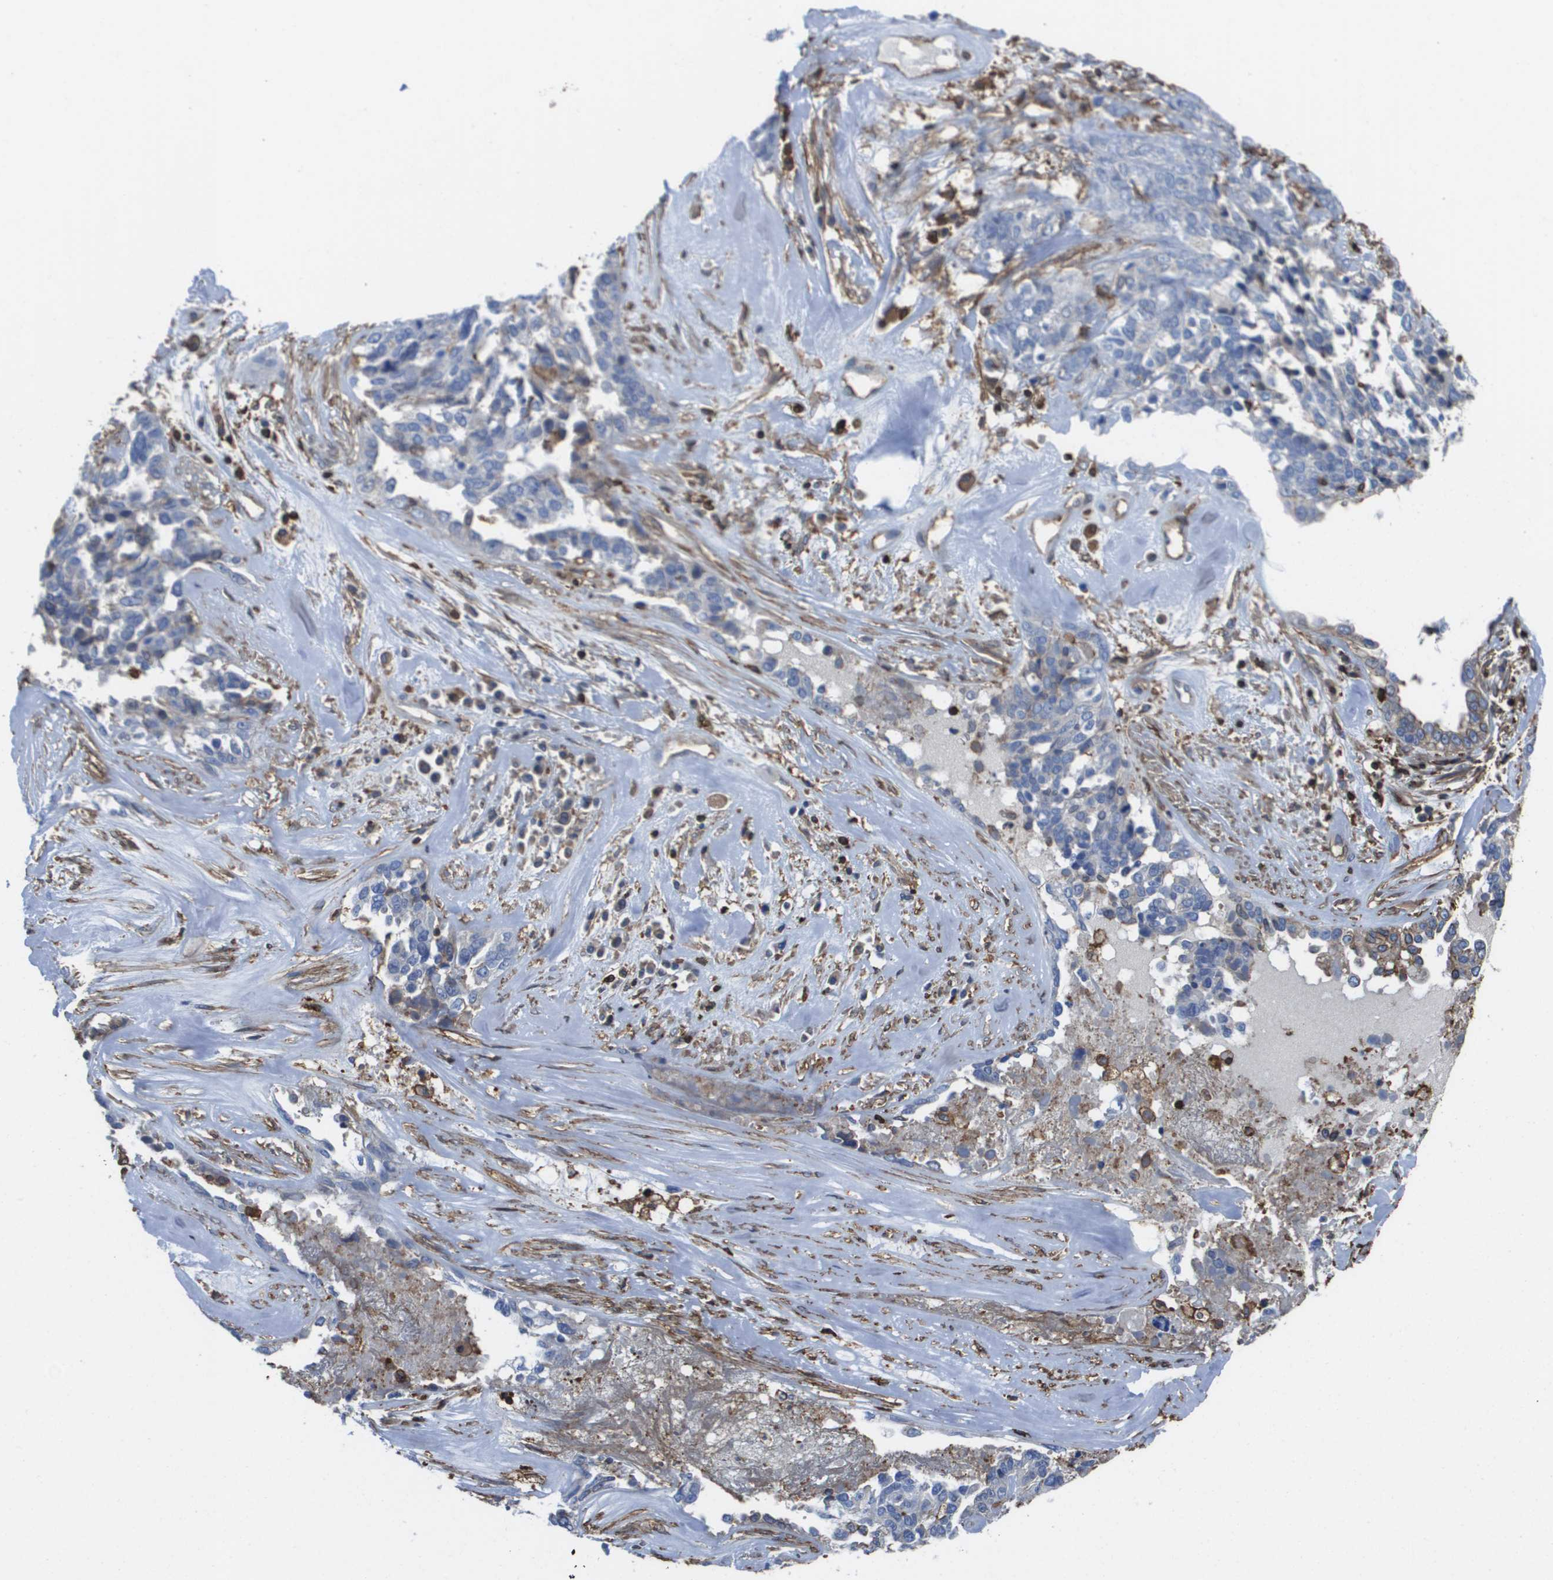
{"staining": {"intensity": "negative", "quantity": "none", "location": "none"}, "tissue": "ovarian cancer", "cell_type": "Tumor cells", "image_type": "cancer", "snomed": [{"axis": "morphology", "description": "Cystadenocarcinoma, serous, NOS"}, {"axis": "topography", "description": "Ovary"}], "caption": "Immunohistochemistry (IHC) micrograph of ovarian cancer stained for a protein (brown), which displays no expression in tumor cells. (DAB immunohistochemistry (IHC), high magnification).", "gene": "PASK", "patient": {"sex": "female", "age": 44}}